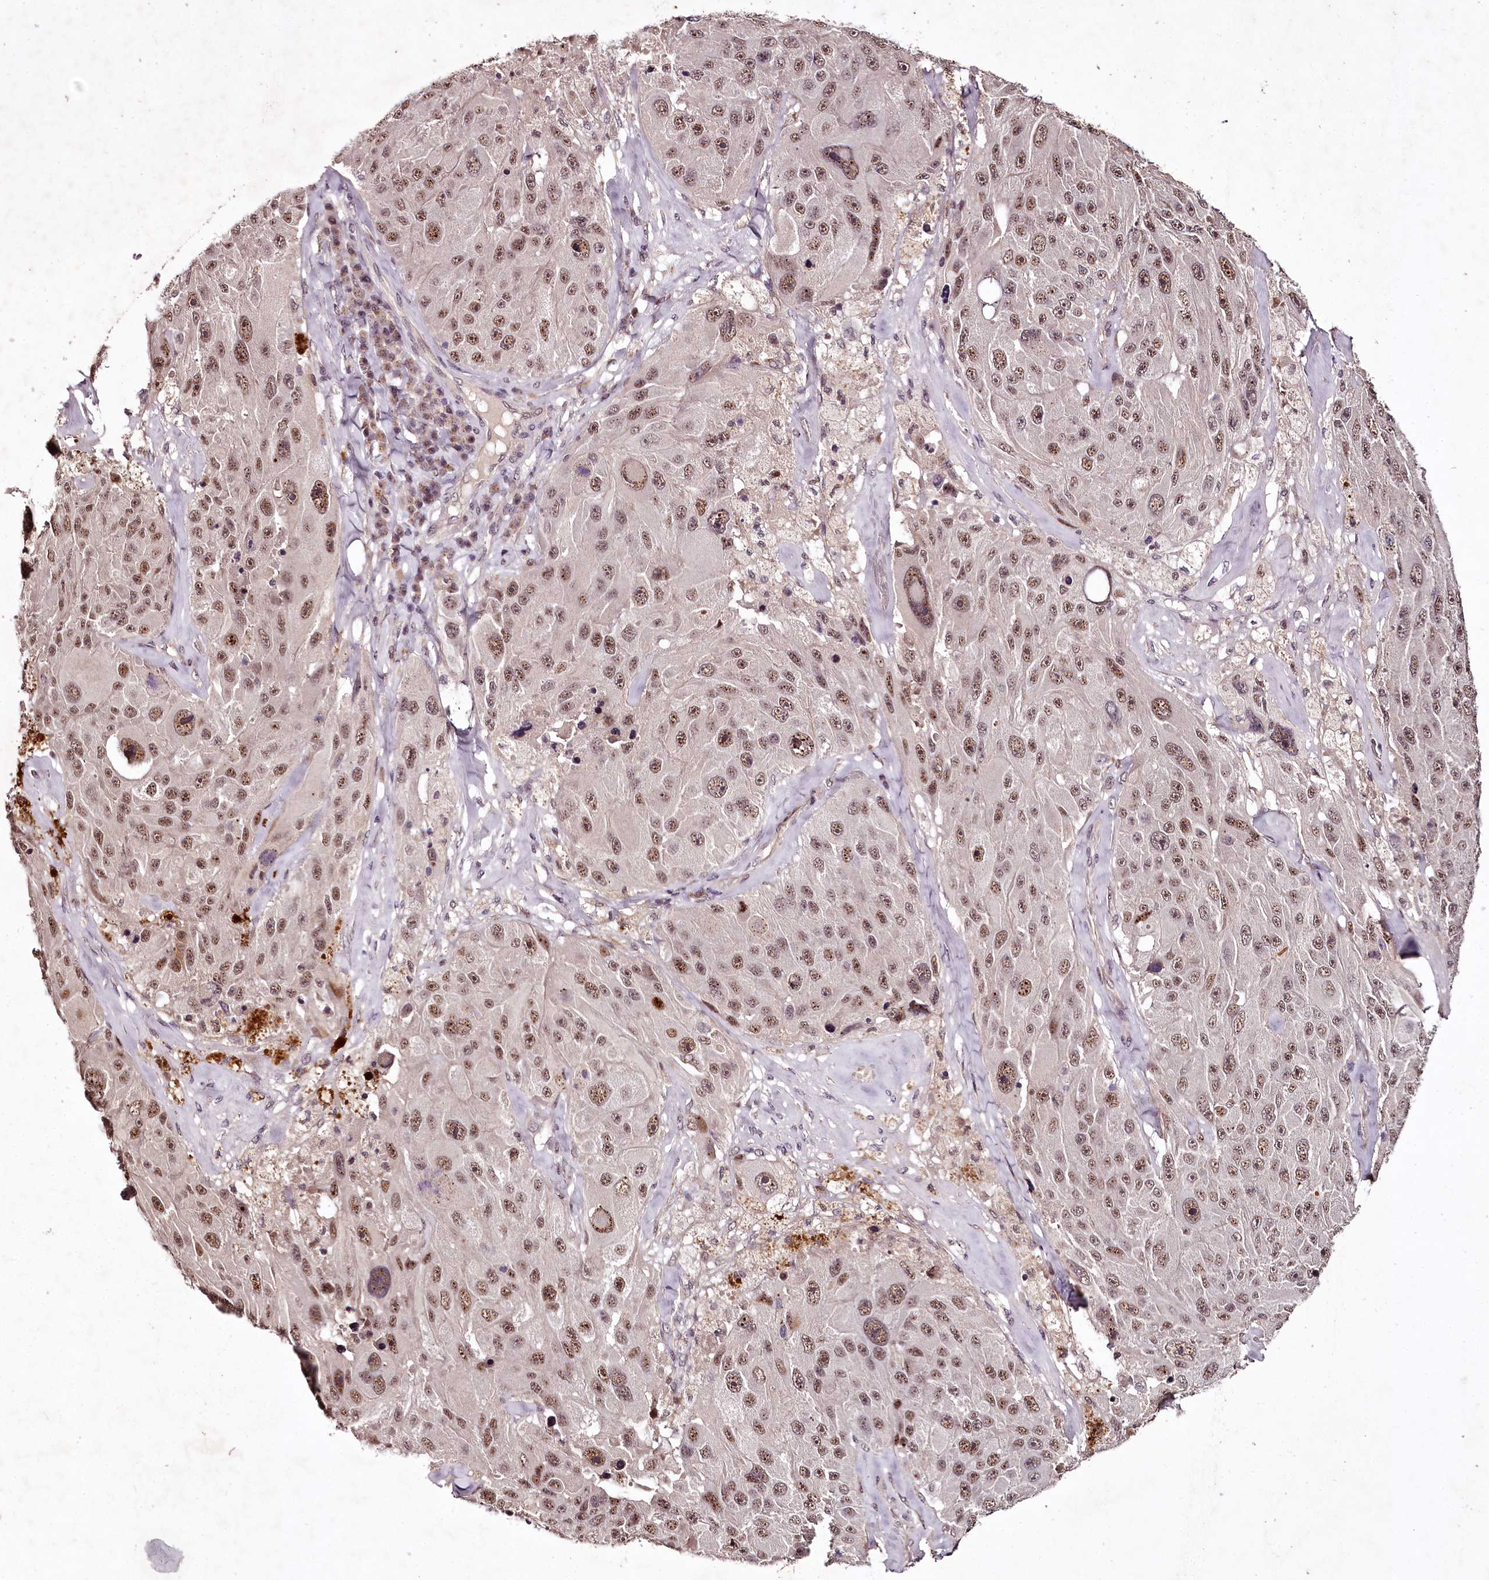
{"staining": {"intensity": "moderate", "quantity": ">75%", "location": "nuclear"}, "tissue": "melanoma", "cell_type": "Tumor cells", "image_type": "cancer", "snomed": [{"axis": "morphology", "description": "Malignant melanoma, Metastatic site"}, {"axis": "topography", "description": "Lymph node"}], "caption": "High-magnification brightfield microscopy of malignant melanoma (metastatic site) stained with DAB (brown) and counterstained with hematoxylin (blue). tumor cells exhibit moderate nuclear expression is identified in about>75% of cells. The staining was performed using DAB to visualize the protein expression in brown, while the nuclei were stained in blue with hematoxylin (Magnification: 20x).", "gene": "MAML3", "patient": {"sex": "male", "age": 62}}